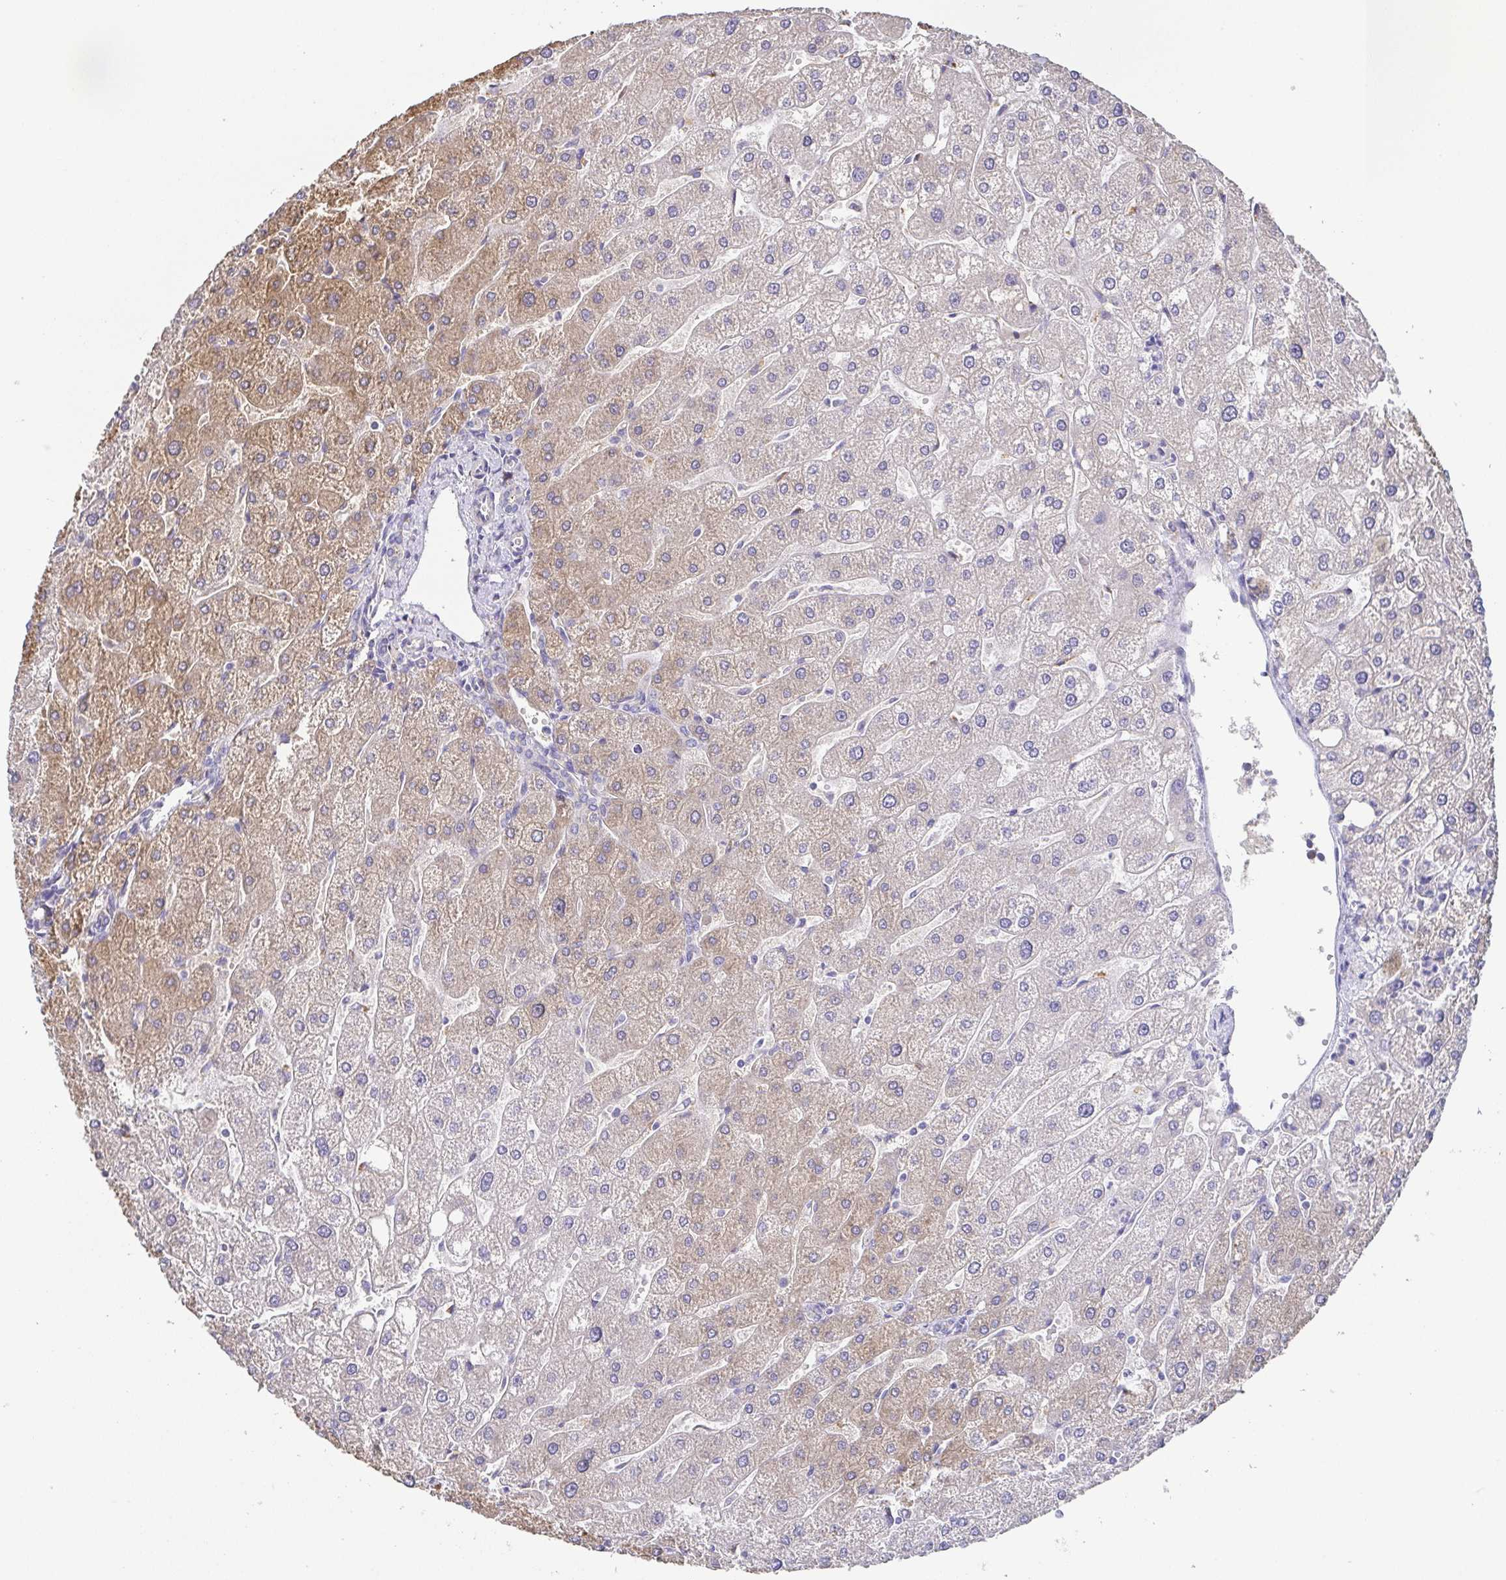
{"staining": {"intensity": "negative", "quantity": "none", "location": "none"}, "tissue": "liver", "cell_type": "Cholangiocytes", "image_type": "normal", "snomed": [{"axis": "morphology", "description": "Normal tissue, NOS"}, {"axis": "topography", "description": "Liver"}], "caption": "Immunohistochemistry photomicrograph of normal liver: liver stained with DAB demonstrates no significant protein positivity in cholangiocytes.", "gene": "EIF3D", "patient": {"sex": "male", "age": 67}}